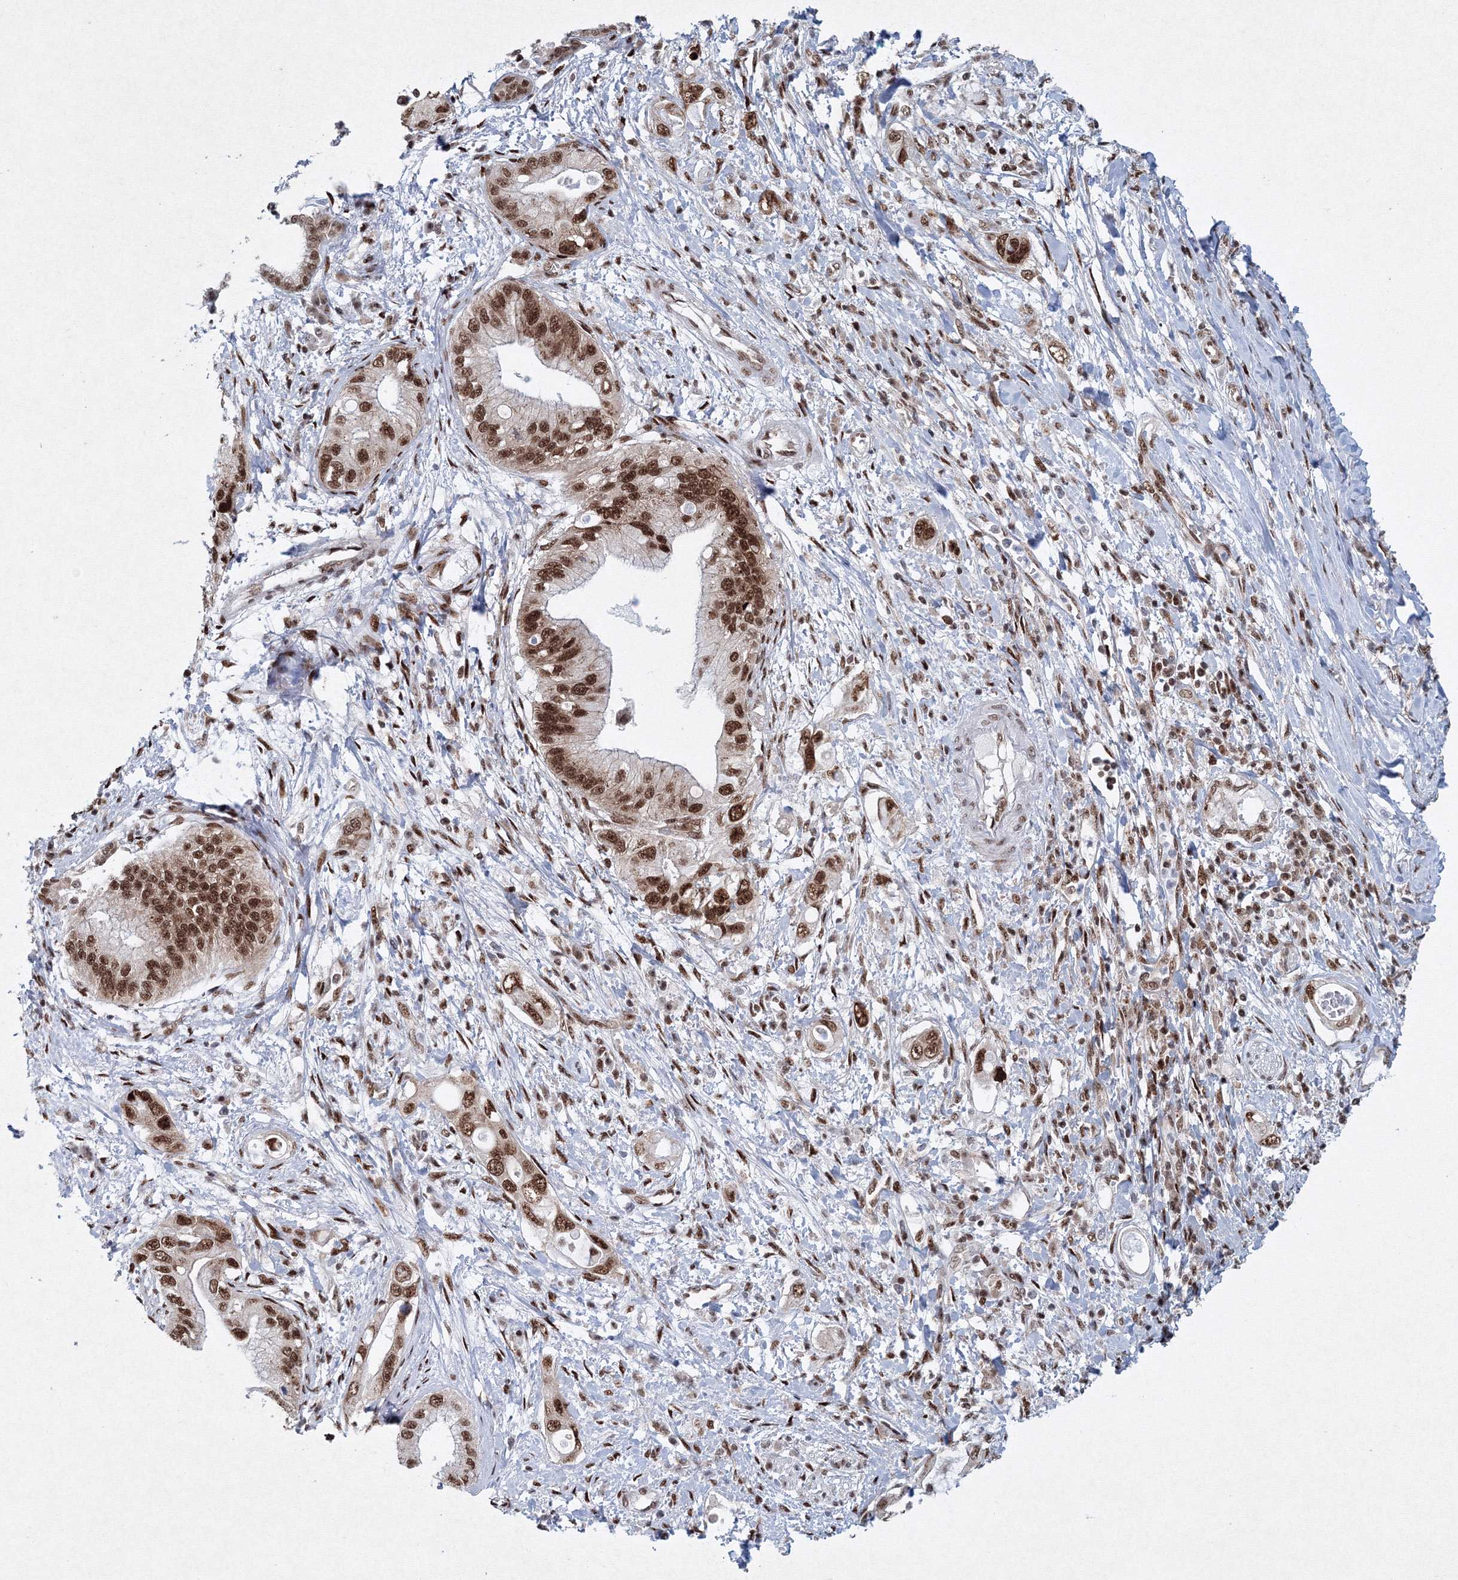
{"staining": {"intensity": "strong", "quantity": ">75%", "location": "nuclear"}, "tissue": "pancreatic cancer", "cell_type": "Tumor cells", "image_type": "cancer", "snomed": [{"axis": "morphology", "description": "Inflammation, NOS"}, {"axis": "morphology", "description": "Adenocarcinoma, NOS"}, {"axis": "topography", "description": "Pancreas"}], "caption": "Human pancreatic cancer (adenocarcinoma) stained with a brown dye demonstrates strong nuclear positive positivity in about >75% of tumor cells.", "gene": "SNRPC", "patient": {"sex": "female", "age": 56}}